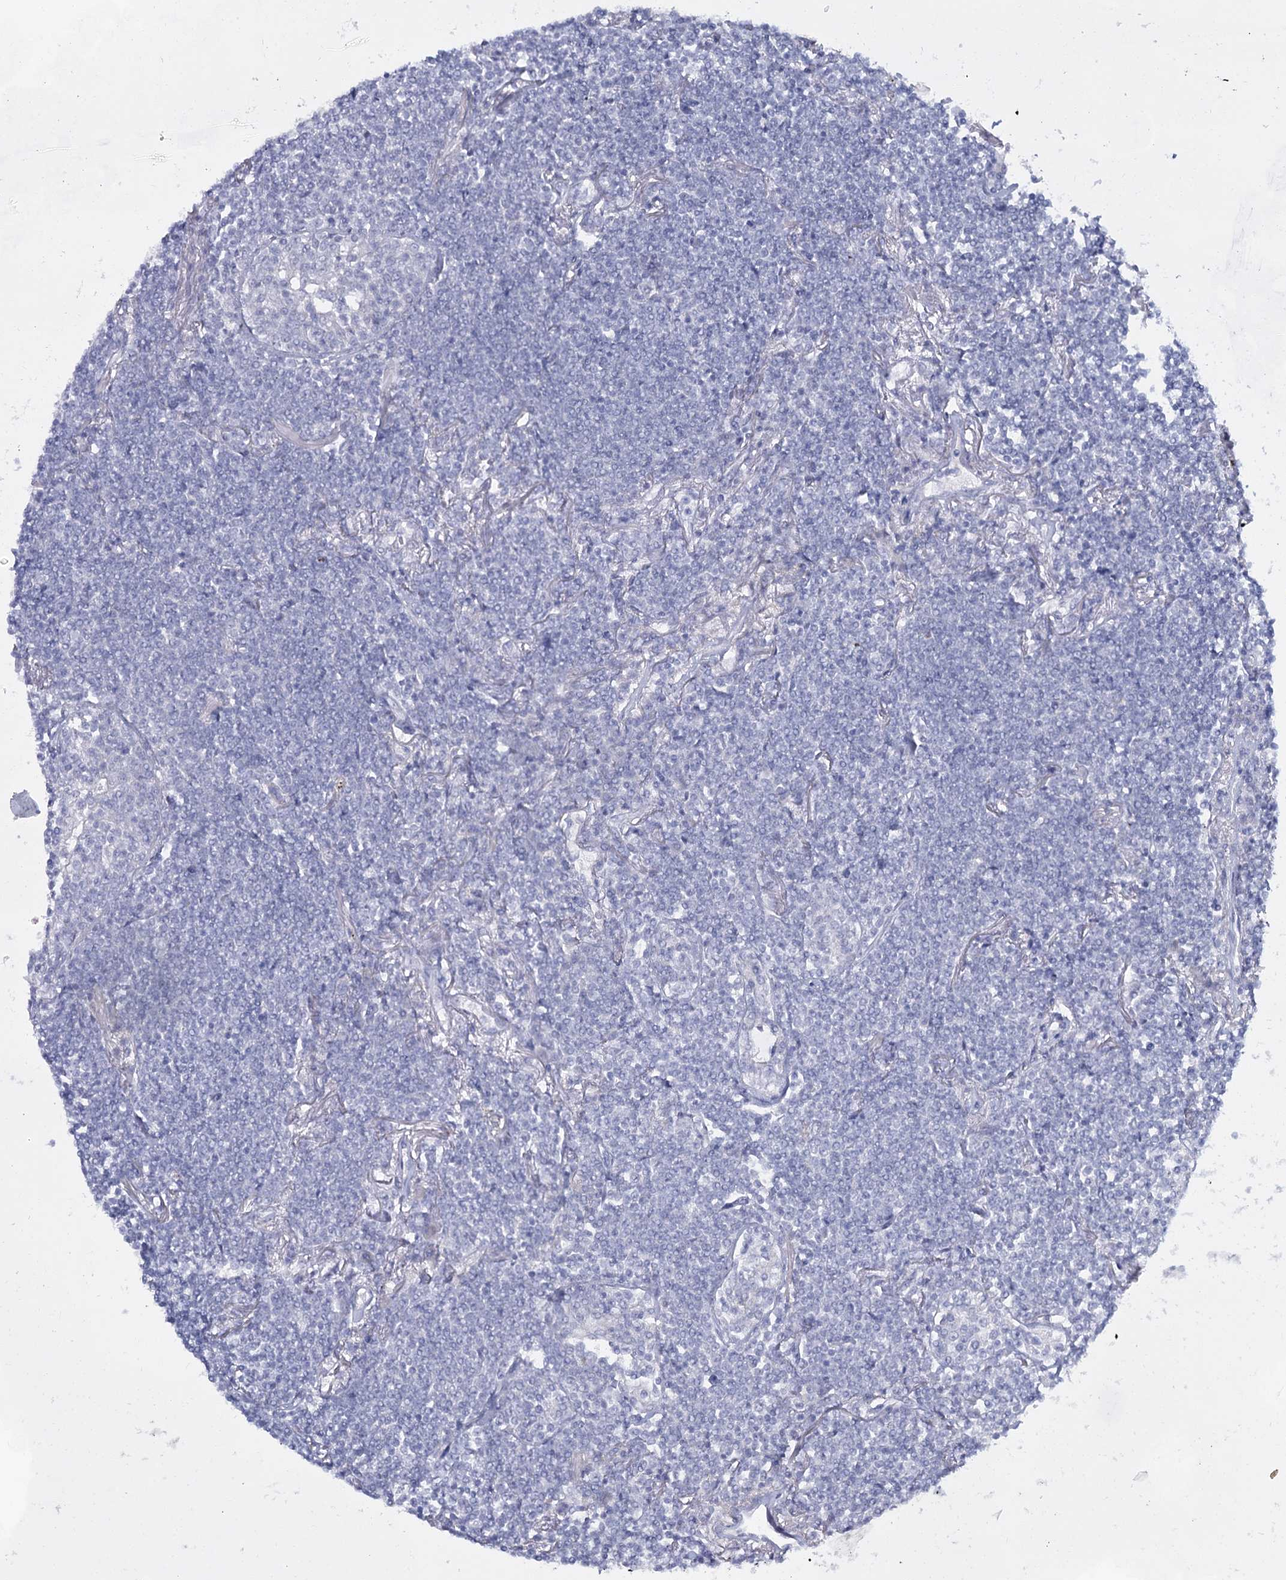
{"staining": {"intensity": "negative", "quantity": "none", "location": "none"}, "tissue": "lymphoma", "cell_type": "Tumor cells", "image_type": "cancer", "snomed": [{"axis": "morphology", "description": "Malignant lymphoma, non-Hodgkin's type, Low grade"}, {"axis": "topography", "description": "Lung"}], "caption": "High magnification brightfield microscopy of lymphoma stained with DAB (brown) and counterstained with hematoxylin (blue): tumor cells show no significant positivity.", "gene": "SLC17A2", "patient": {"sex": "female", "age": 71}}